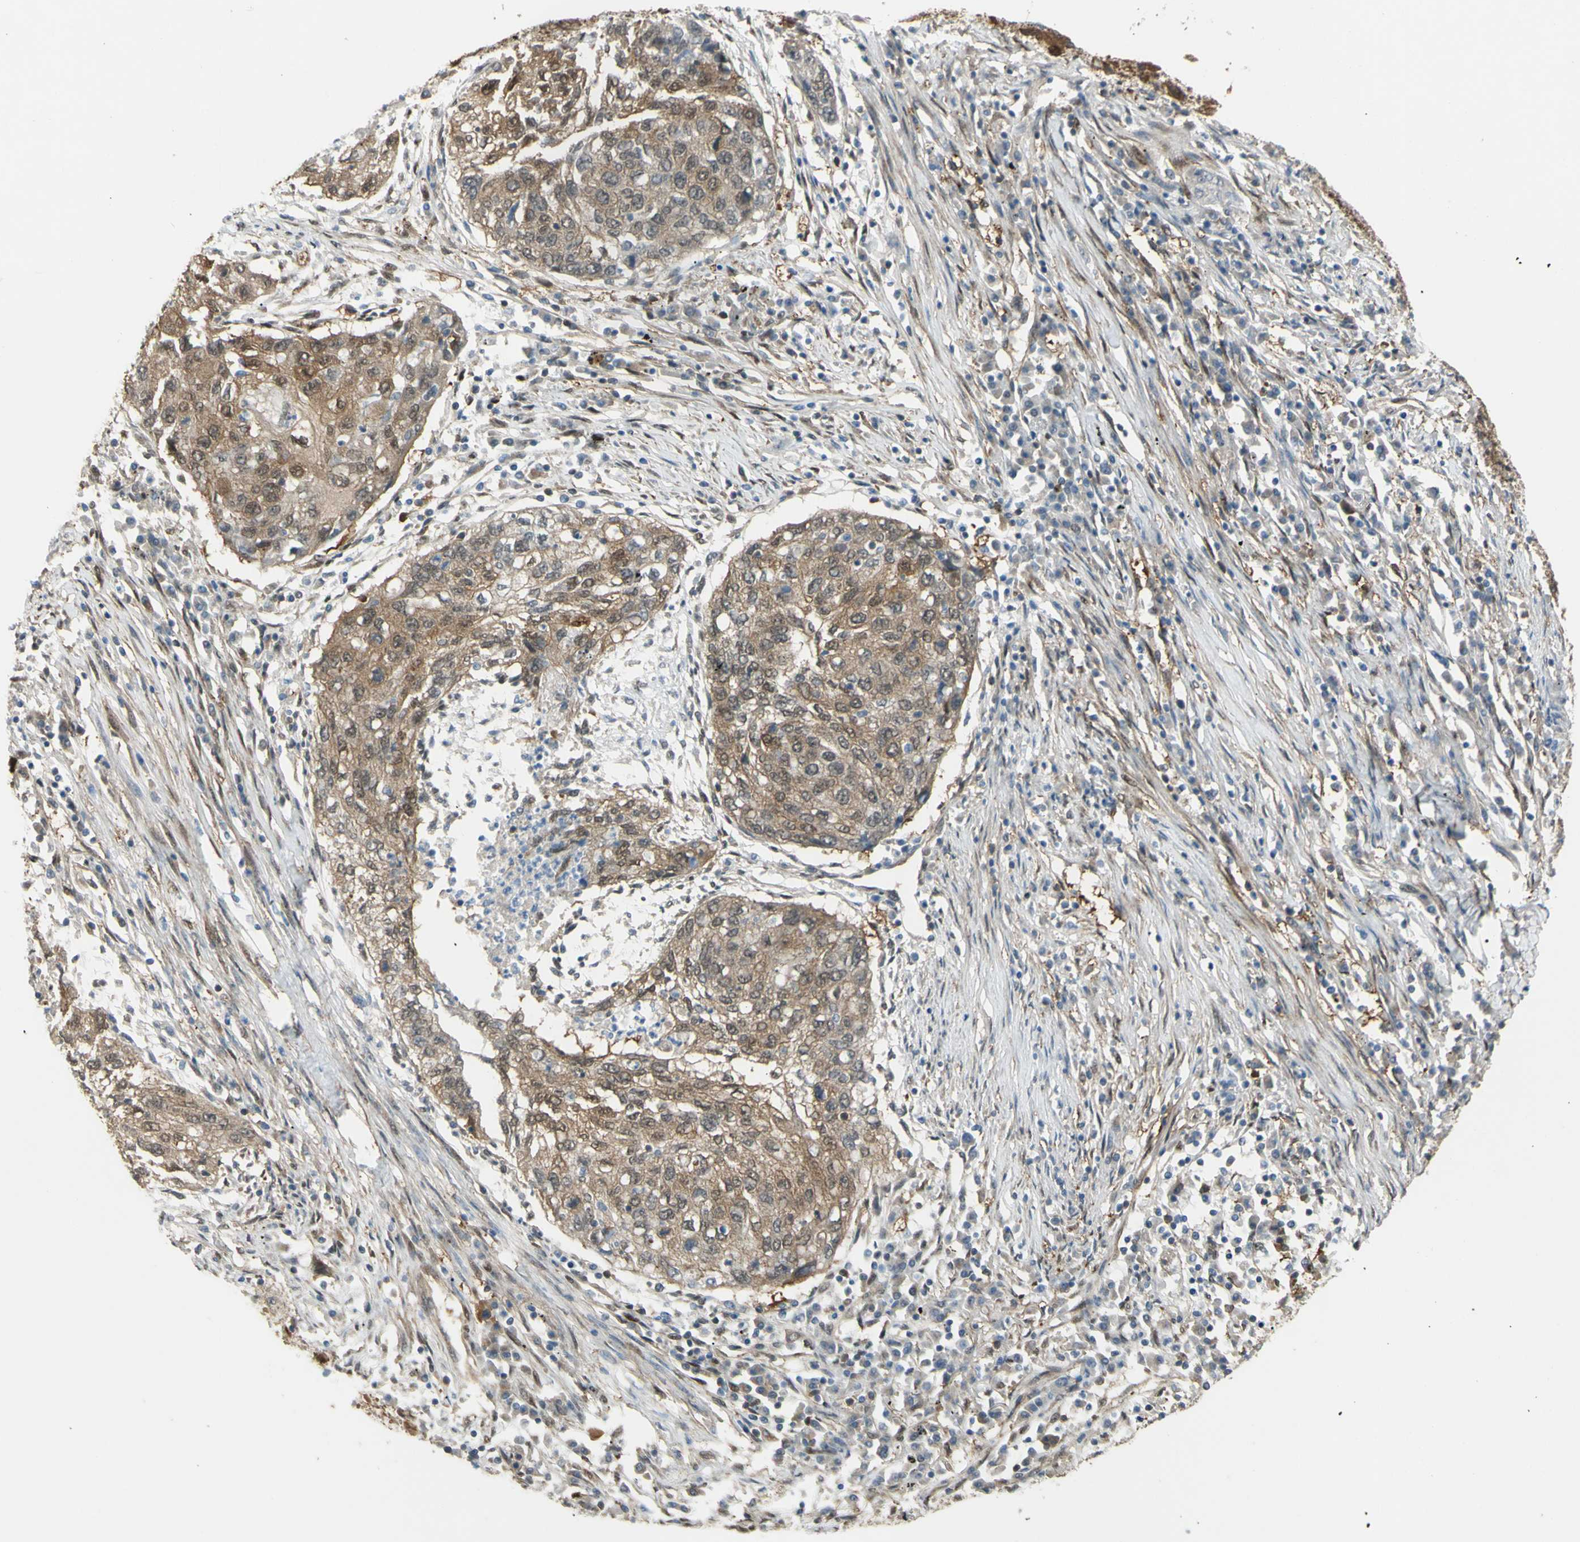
{"staining": {"intensity": "moderate", "quantity": ">75%", "location": "cytoplasmic/membranous"}, "tissue": "lung cancer", "cell_type": "Tumor cells", "image_type": "cancer", "snomed": [{"axis": "morphology", "description": "Squamous cell carcinoma, NOS"}, {"axis": "topography", "description": "Lung"}], "caption": "Lung cancer (squamous cell carcinoma) tissue reveals moderate cytoplasmic/membranous staining in approximately >75% of tumor cells, visualized by immunohistochemistry.", "gene": "YWHAQ", "patient": {"sex": "female", "age": 63}}